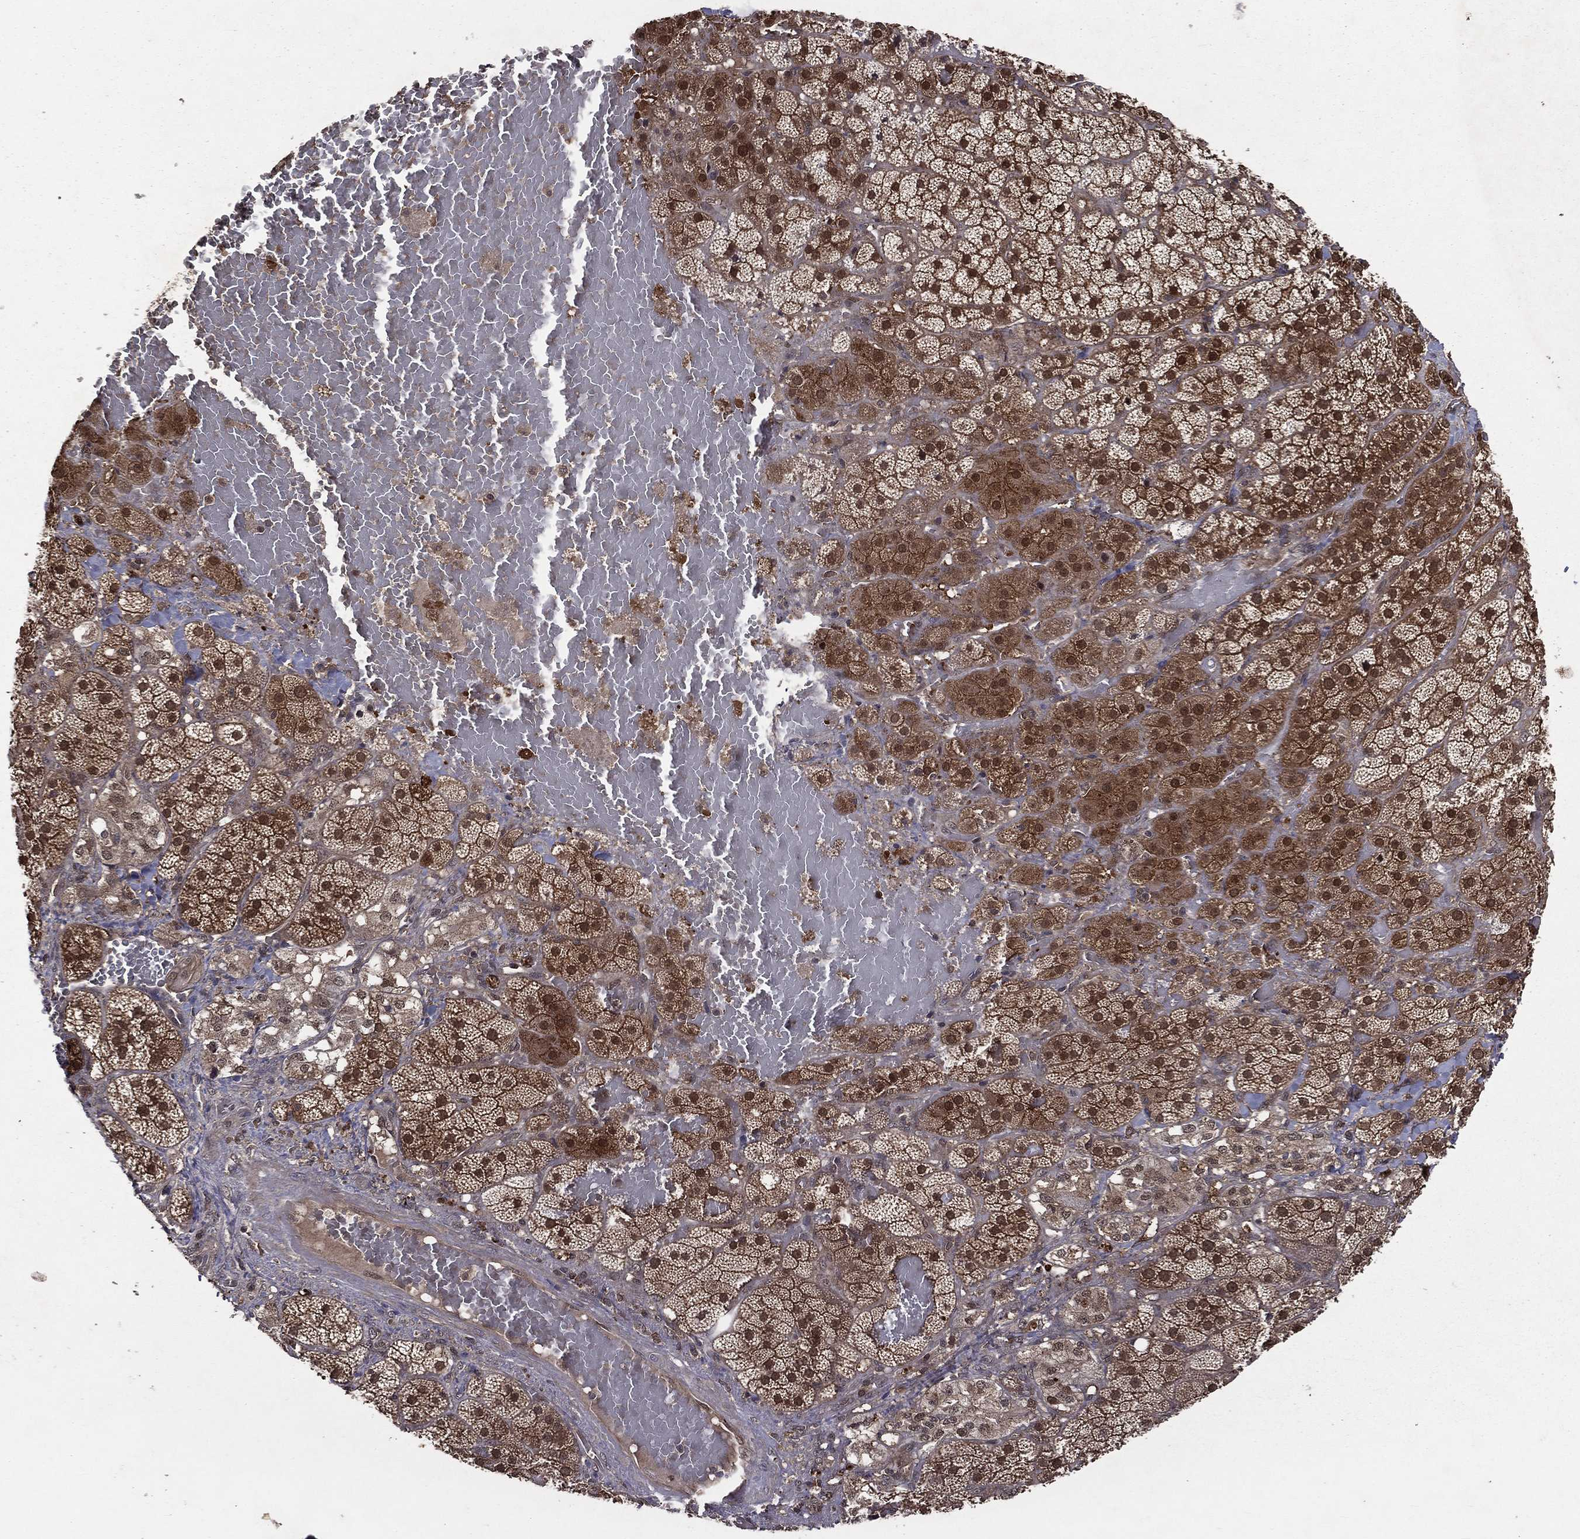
{"staining": {"intensity": "moderate", "quantity": ">75%", "location": "cytoplasmic/membranous,nuclear"}, "tissue": "adrenal gland", "cell_type": "Glandular cells", "image_type": "normal", "snomed": [{"axis": "morphology", "description": "Normal tissue, NOS"}, {"axis": "topography", "description": "Adrenal gland"}], "caption": "DAB immunohistochemical staining of benign human adrenal gland shows moderate cytoplasmic/membranous,nuclear protein staining in approximately >75% of glandular cells. Nuclei are stained in blue.", "gene": "FGD1", "patient": {"sex": "male", "age": 57}}